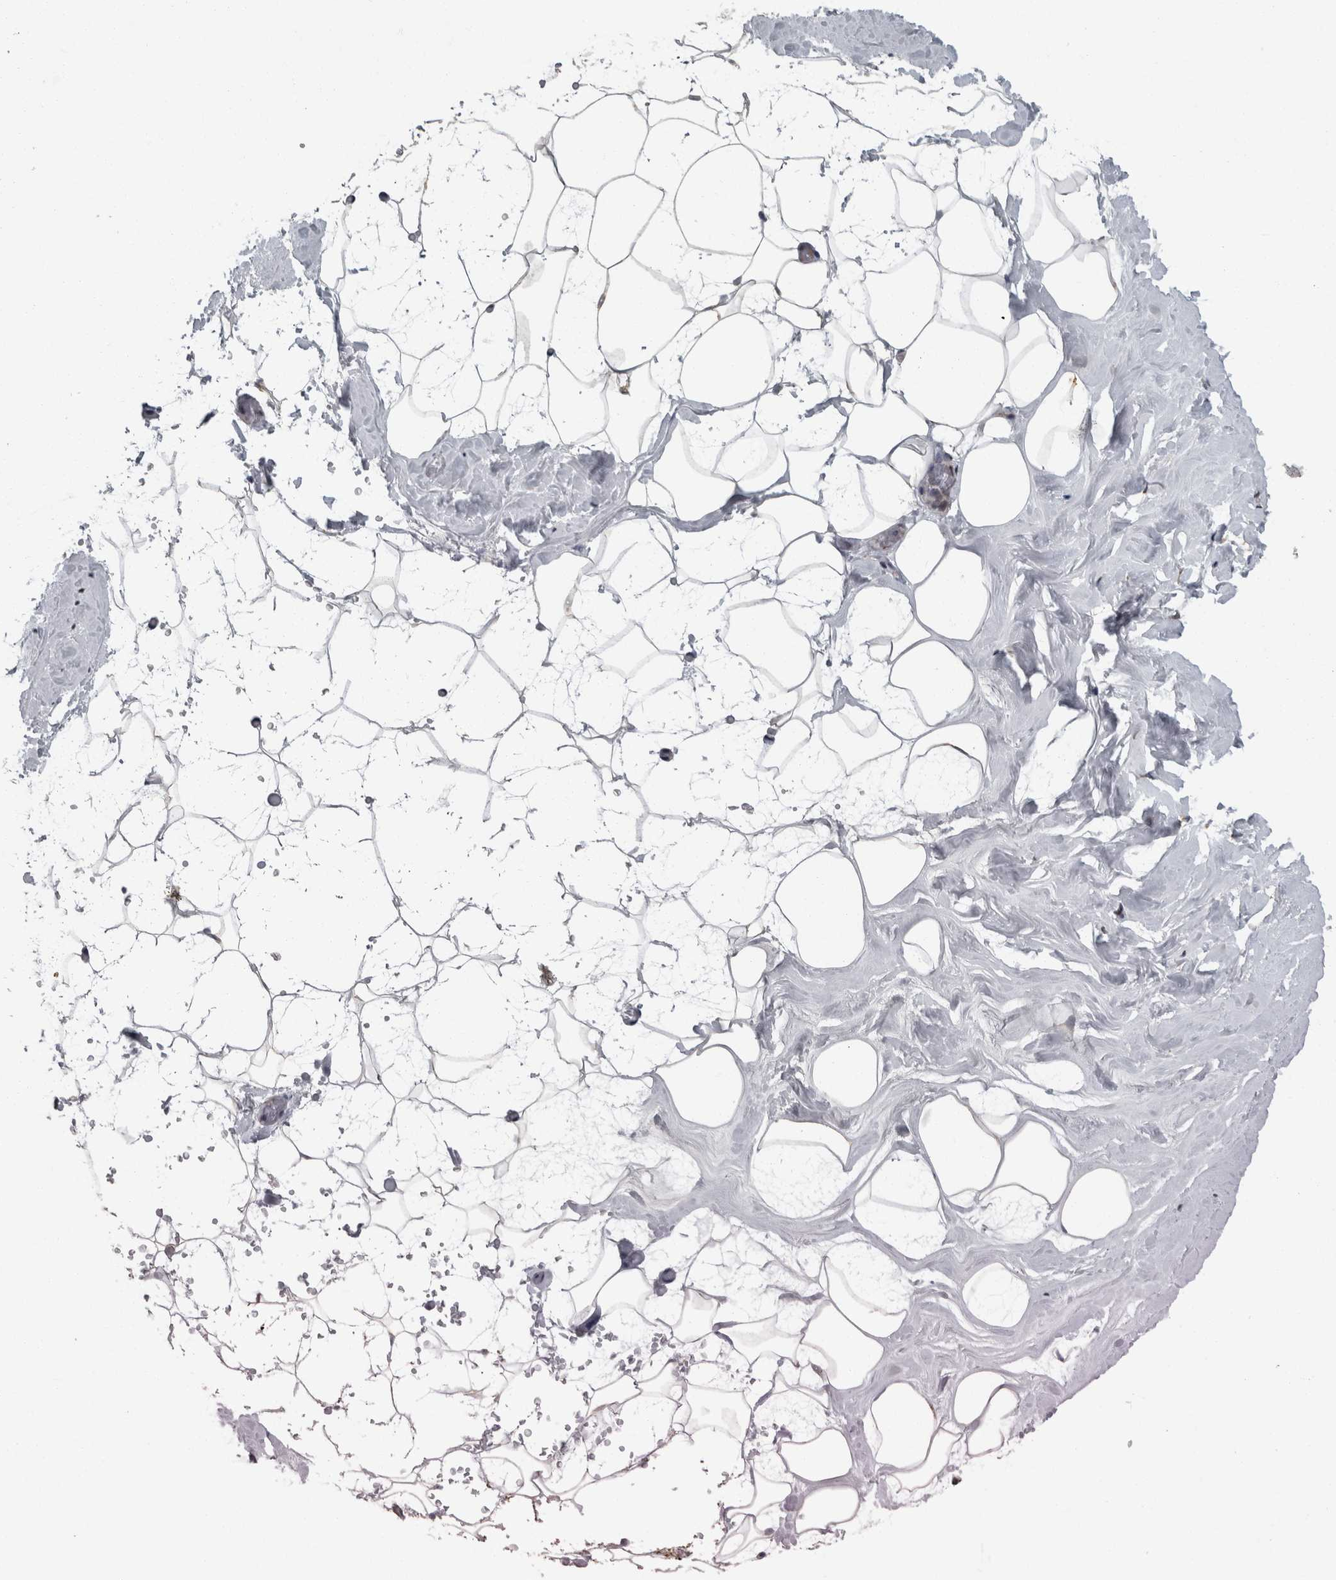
{"staining": {"intensity": "negative", "quantity": "none", "location": "none"}, "tissue": "adipose tissue", "cell_type": "Adipocytes", "image_type": "normal", "snomed": [{"axis": "morphology", "description": "Normal tissue, NOS"}, {"axis": "morphology", "description": "Fibrosis, NOS"}, {"axis": "topography", "description": "Breast"}, {"axis": "topography", "description": "Adipose tissue"}], "caption": "DAB (3,3'-diaminobenzidine) immunohistochemical staining of normal adipose tissue shows no significant positivity in adipocytes.", "gene": "LMAN2L", "patient": {"sex": "female", "age": 39}}